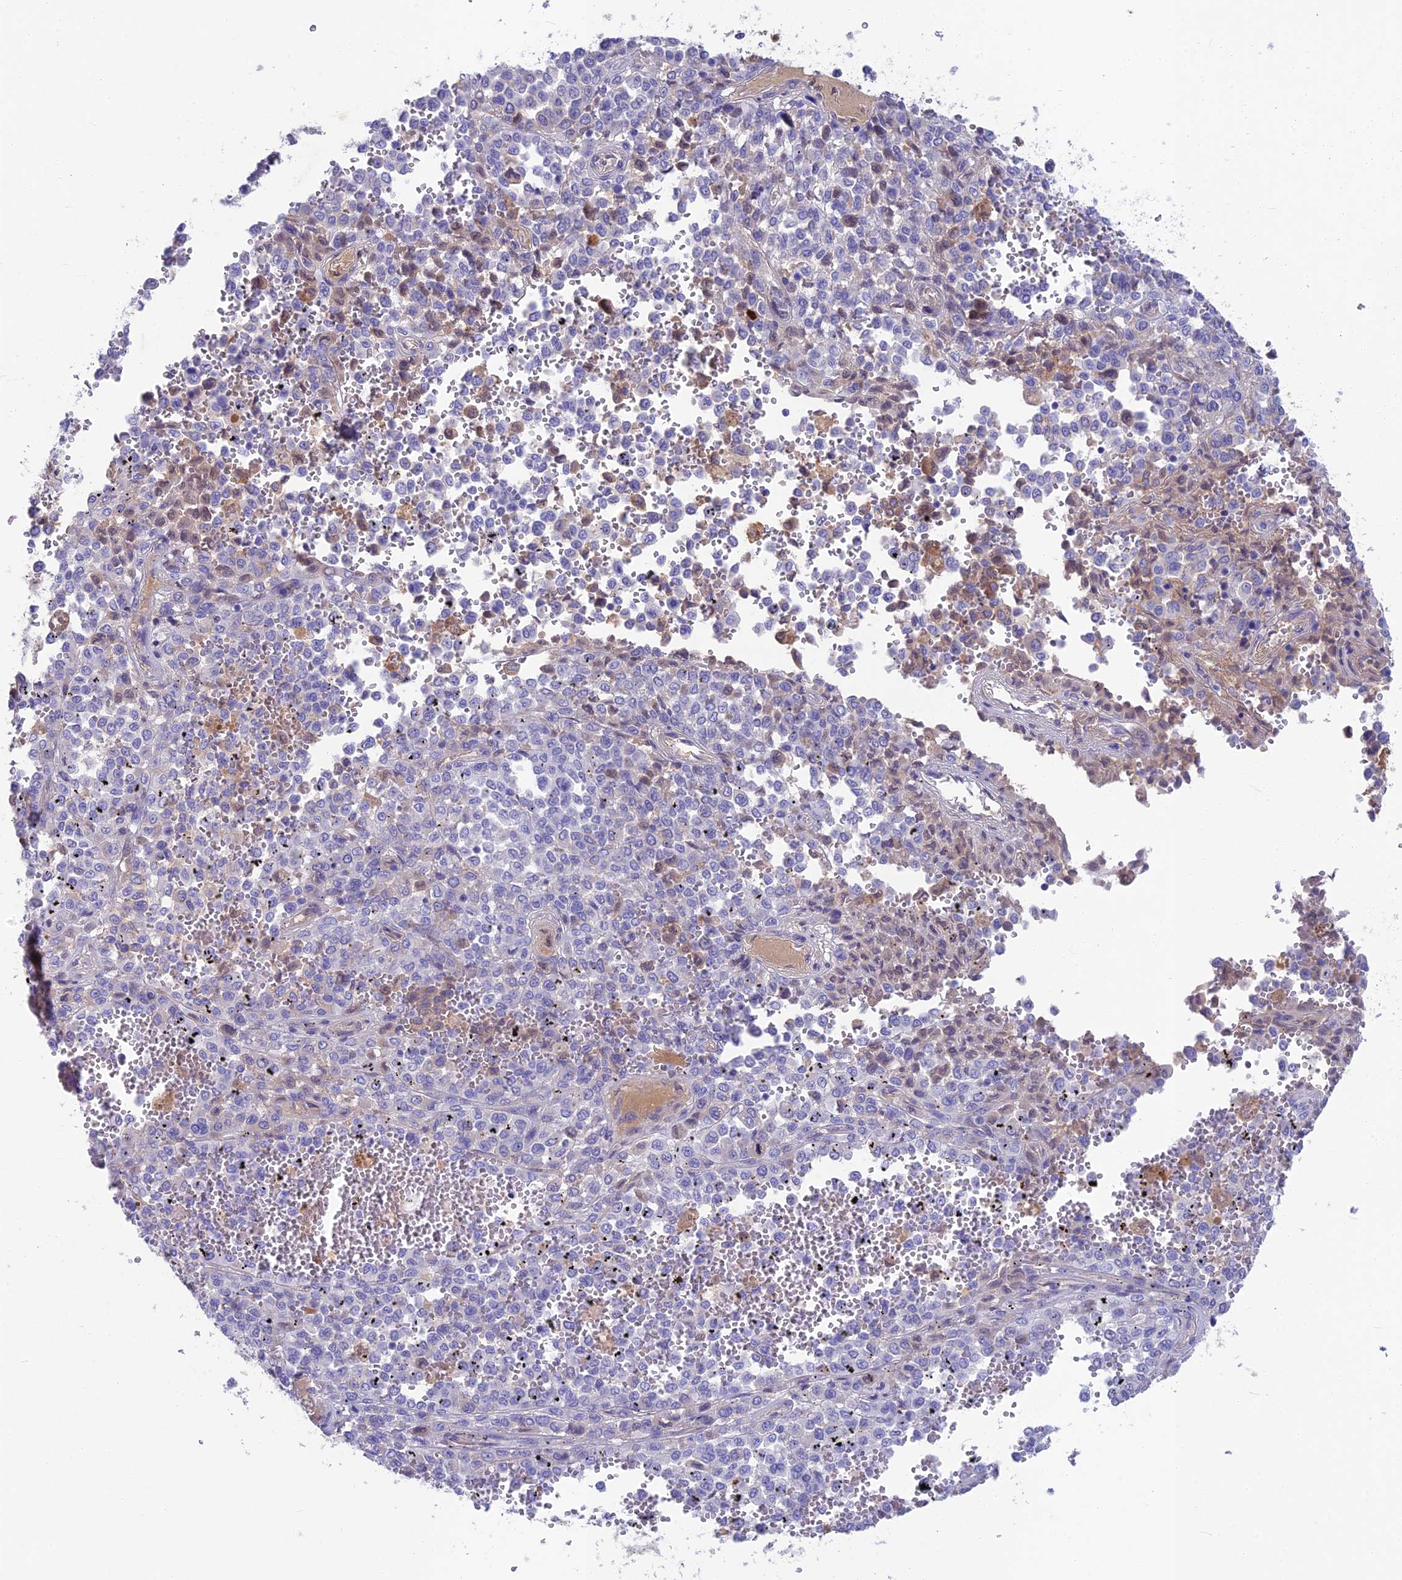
{"staining": {"intensity": "negative", "quantity": "none", "location": "none"}, "tissue": "melanoma", "cell_type": "Tumor cells", "image_type": "cancer", "snomed": [{"axis": "morphology", "description": "Malignant melanoma, Metastatic site"}, {"axis": "topography", "description": "Pancreas"}], "caption": "There is no significant expression in tumor cells of melanoma.", "gene": "SNAP91", "patient": {"sex": "female", "age": 30}}